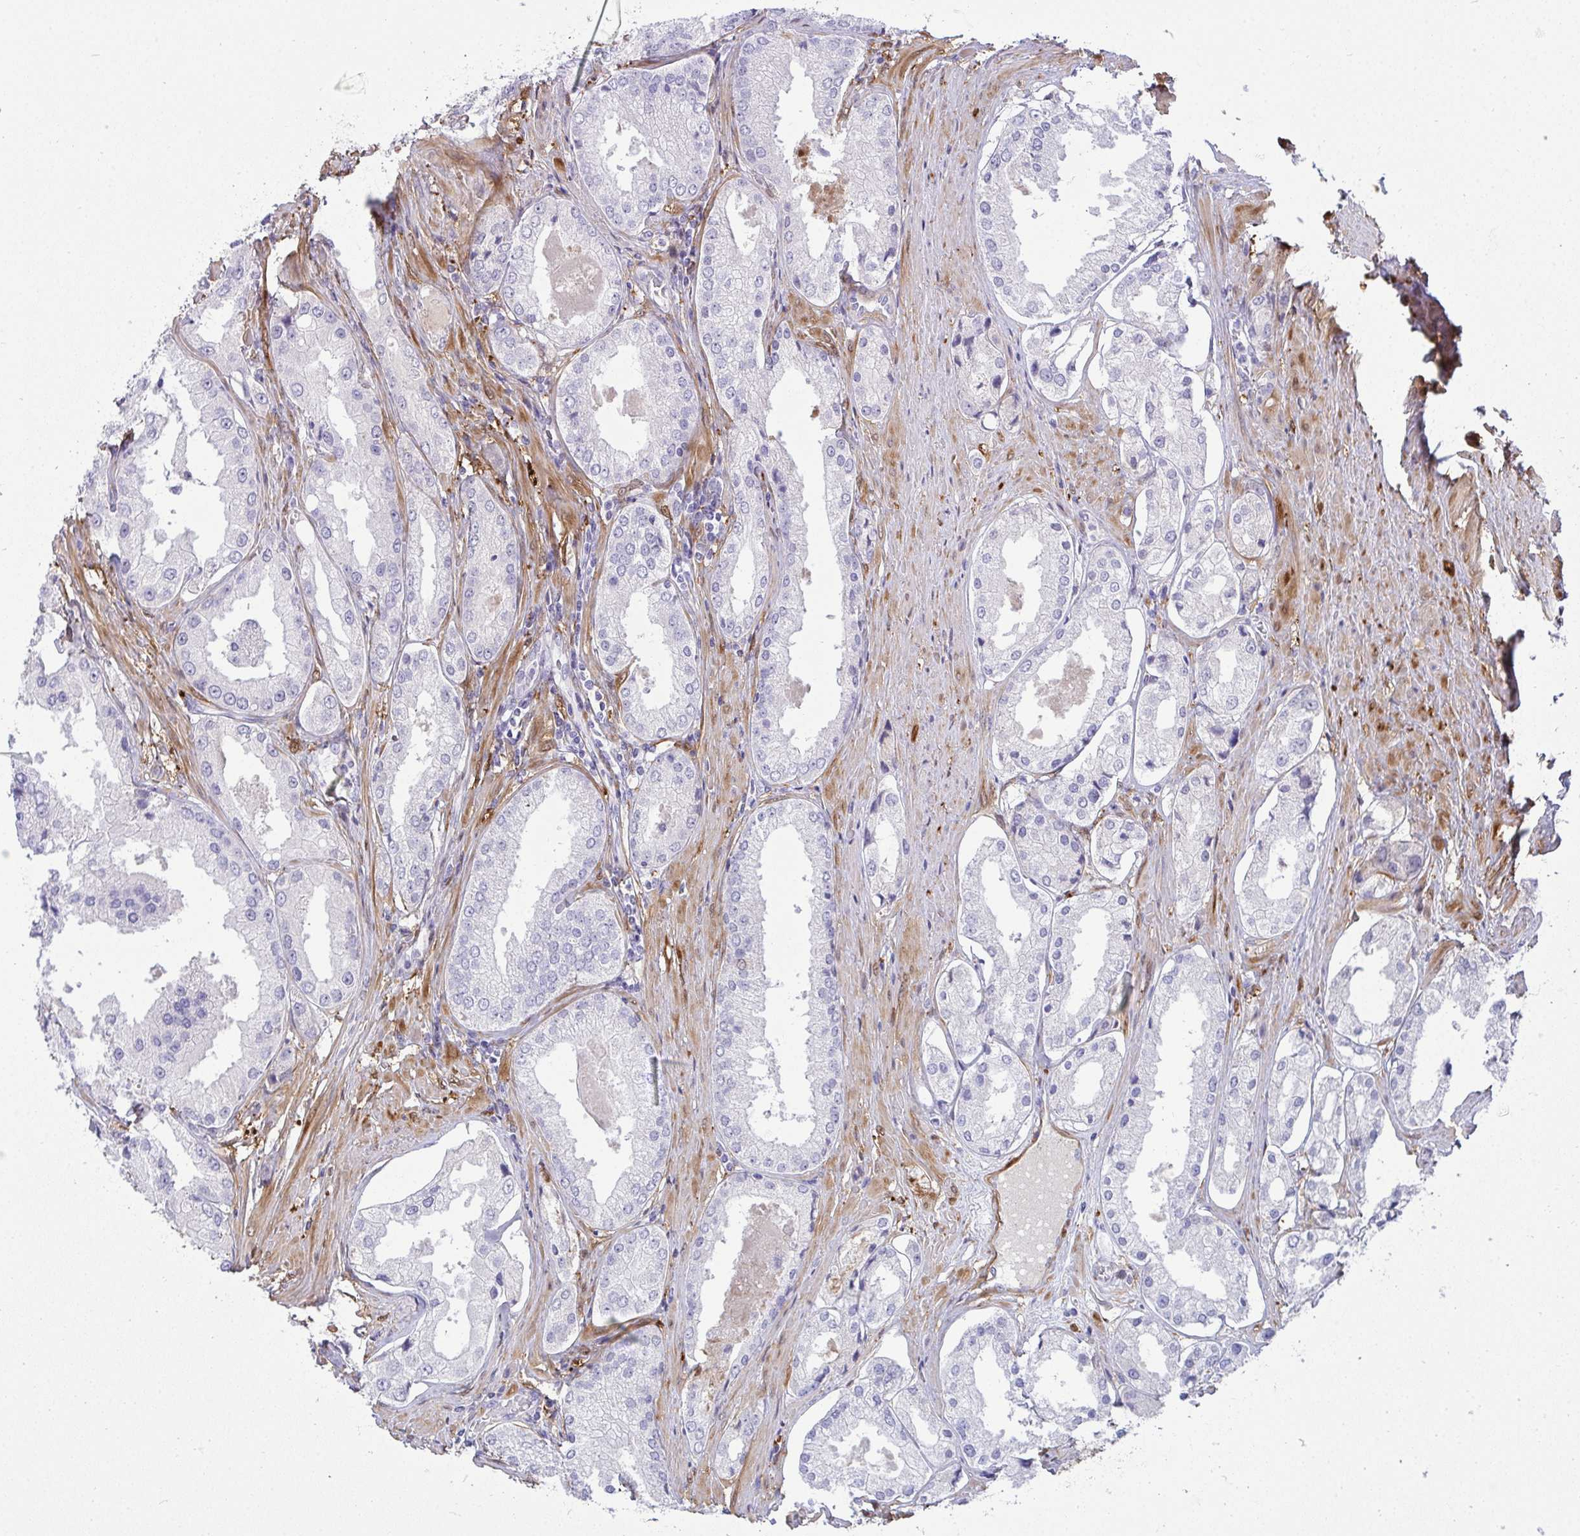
{"staining": {"intensity": "negative", "quantity": "none", "location": "none"}, "tissue": "prostate cancer", "cell_type": "Tumor cells", "image_type": "cancer", "snomed": [{"axis": "morphology", "description": "Adenocarcinoma, Low grade"}, {"axis": "topography", "description": "Prostate"}], "caption": "Immunohistochemical staining of adenocarcinoma (low-grade) (prostate) exhibits no significant staining in tumor cells.", "gene": "HSPB6", "patient": {"sex": "male", "age": 68}}